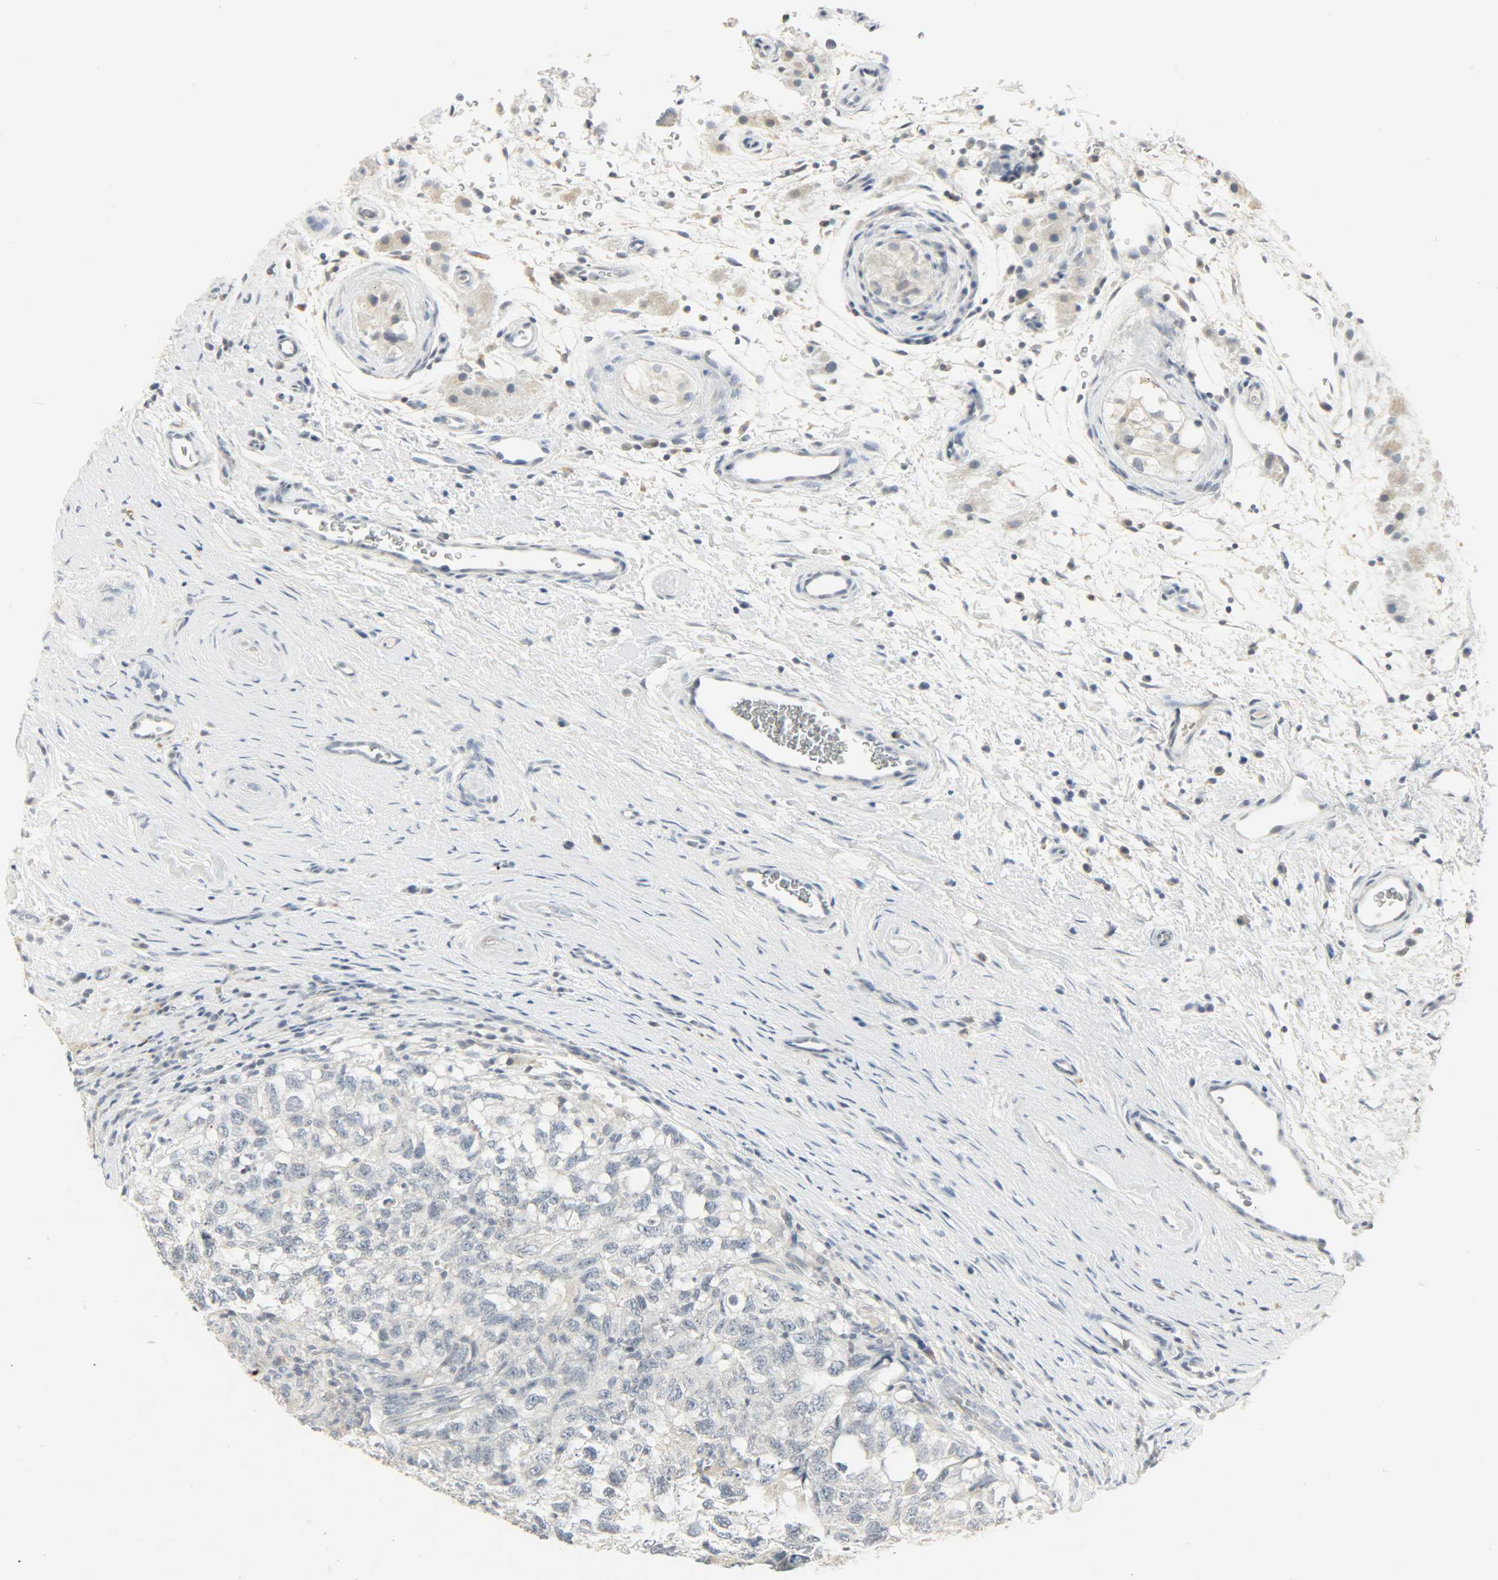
{"staining": {"intensity": "weak", "quantity": "<25%", "location": "cytoplasmic/membranous"}, "tissue": "testis cancer", "cell_type": "Tumor cells", "image_type": "cancer", "snomed": [{"axis": "morphology", "description": "Carcinoma, Embryonal, NOS"}, {"axis": "topography", "description": "Testis"}], "caption": "Tumor cells show no significant positivity in testis embryonal carcinoma. The staining was performed using DAB to visualize the protein expression in brown, while the nuclei were stained in blue with hematoxylin (Magnification: 20x).", "gene": "CAMK4", "patient": {"sex": "male", "age": 21}}